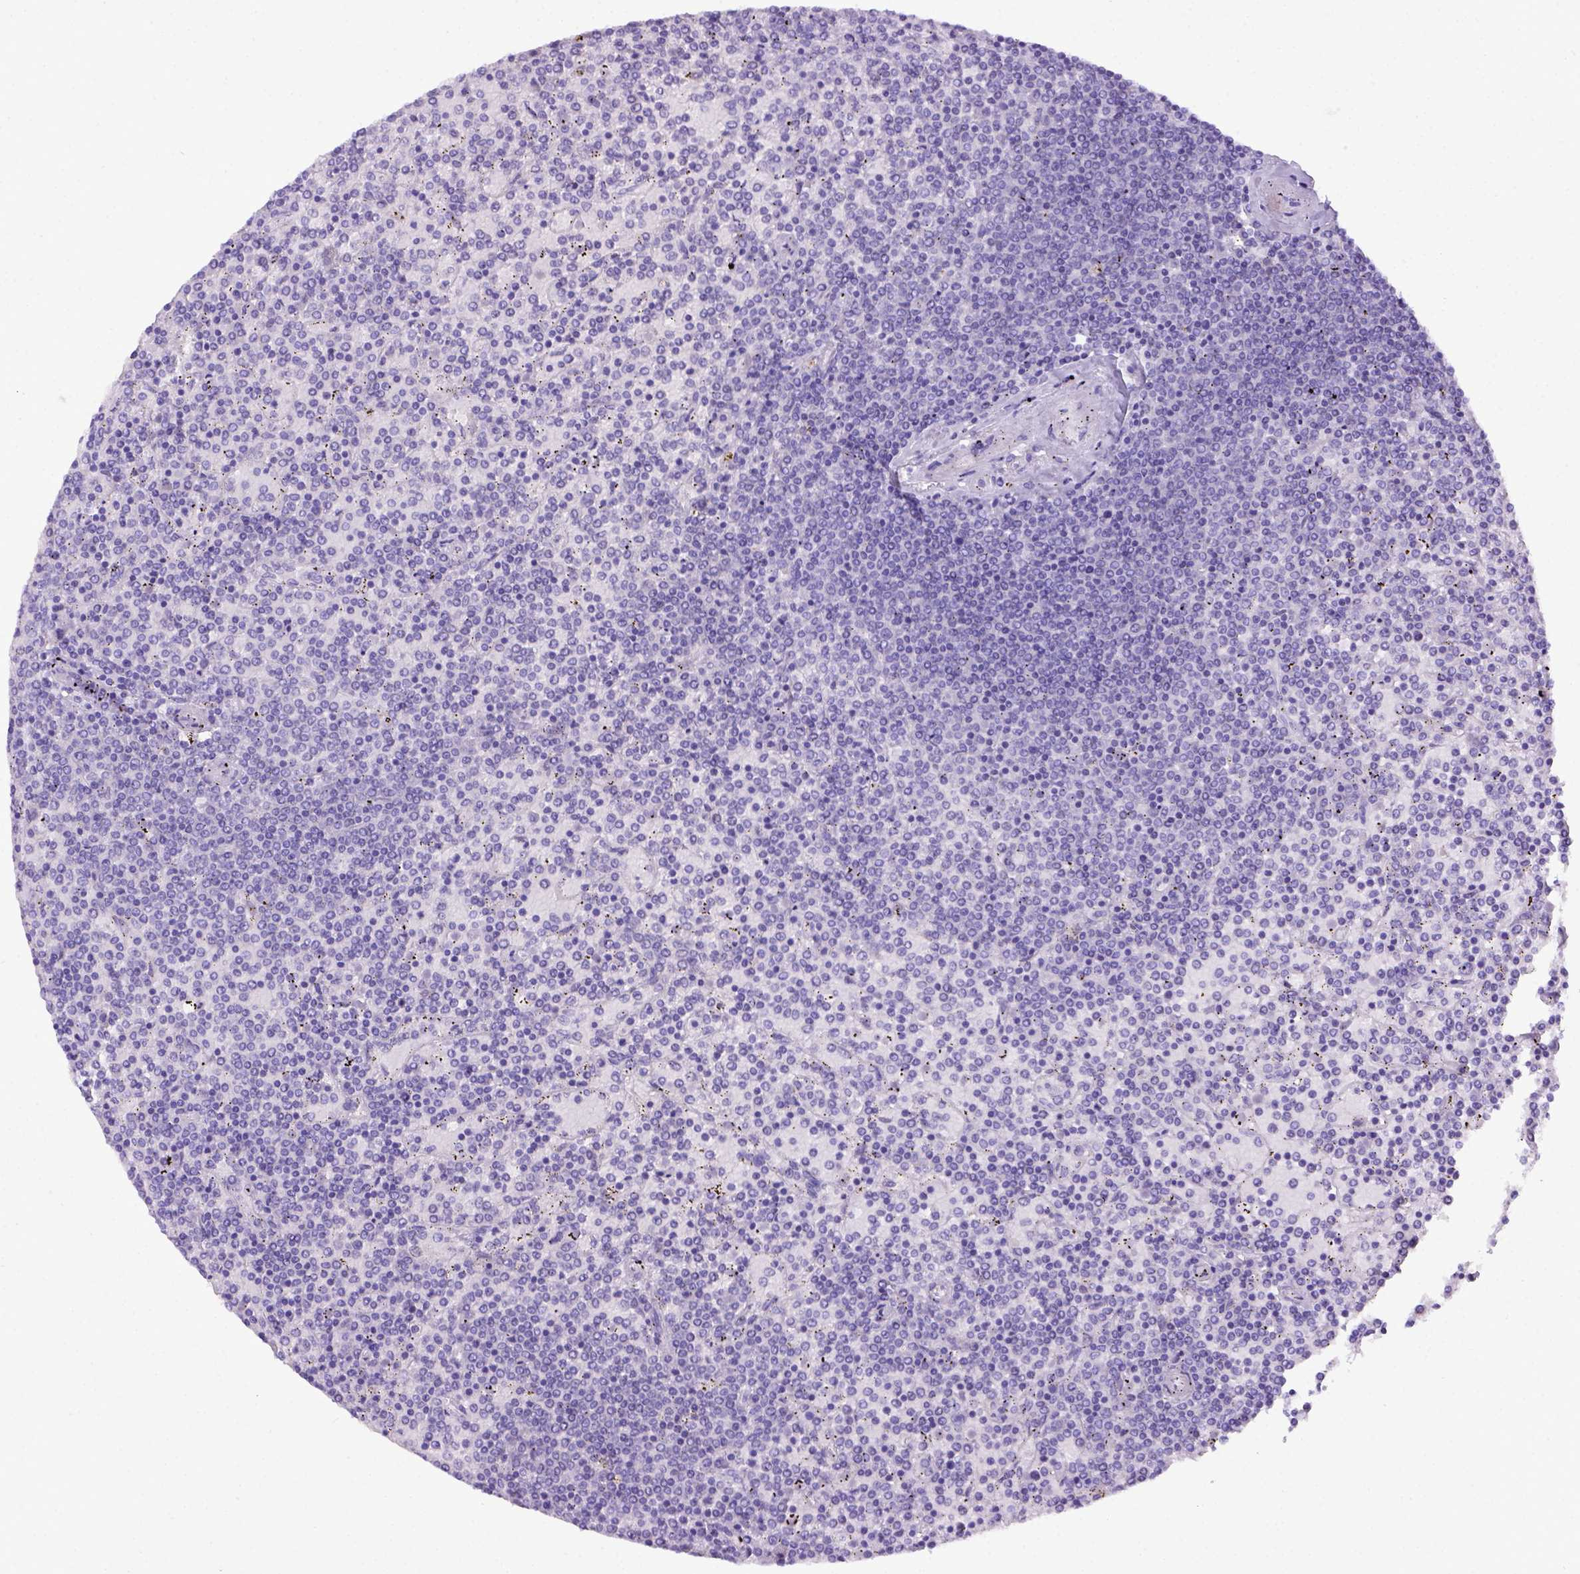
{"staining": {"intensity": "negative", "quantity": "none", "location": "none"}, "tissue": "lymphoma", "cell_type": "Tumor cells", "image_type": "cancer", "snomed": [{"axis": "morphology", "description": "Malignant lymphoma, non-Hodgkin's type, Low grade"}, {"axis": "topography", "description": "Spleen"}], "caption": "IHC image of human lymphoma stained for a protein (brown), which displays no staining in tumor cells.", "gene": "ITIH4", "patient": {"sex": "female", "age": 77}}